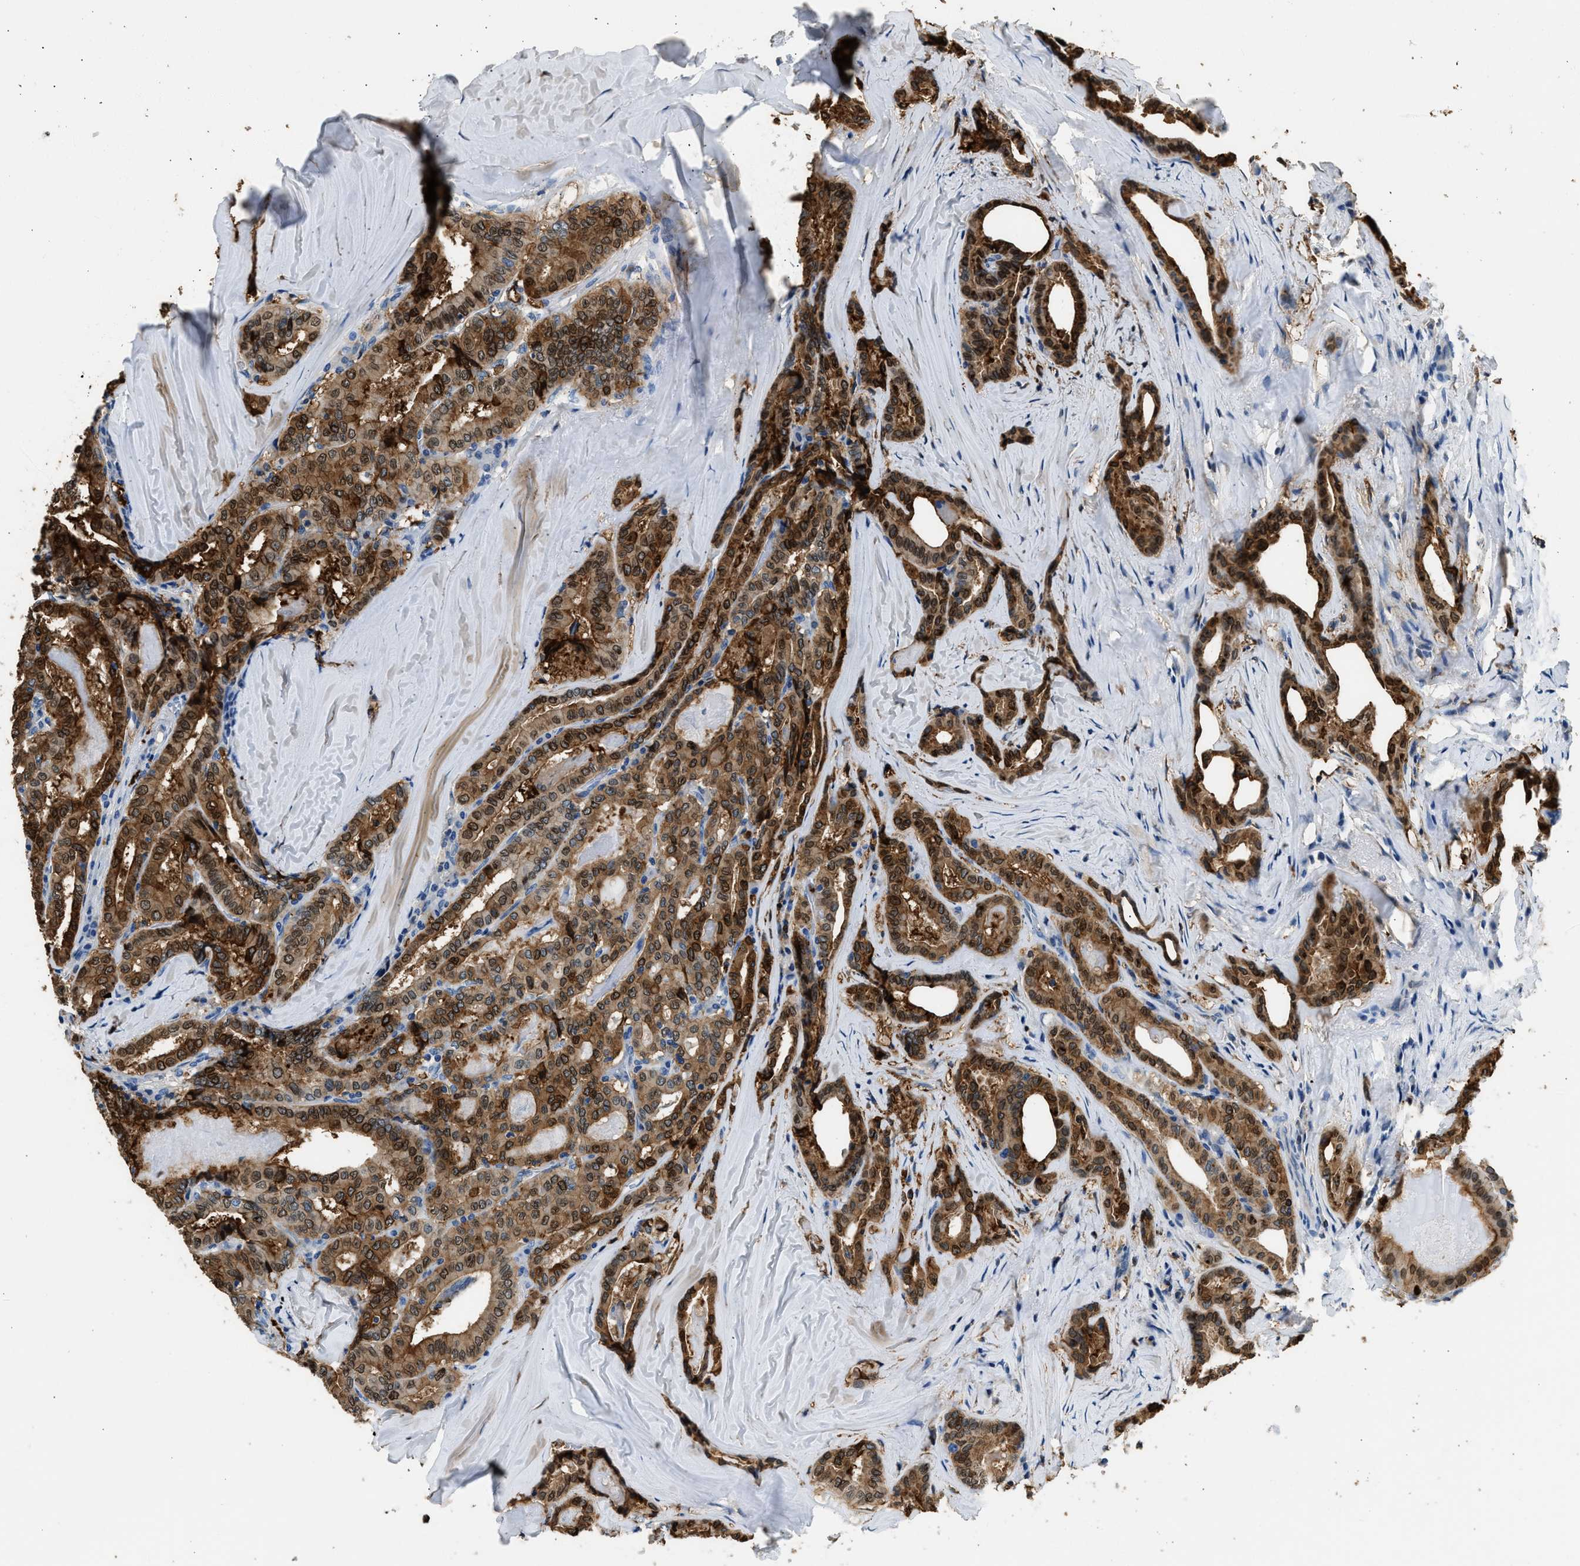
{"staining": {"intensity": "strong", "quantity": ">75%", "location": "cytoplasmic/membranous,nuclear"}, "tissue": "thyroid cancer", "cell_type": "Tumor cells", "image_type": "cancer", "snomed": [{"axis": "morphology", "description": "Papillary adenocarcinoma, NOS"}, {"axis": "topography", "description": "Thyroid gland"}], "caption": "A photomicrograph showing strong cytoplasmic/membranous and nuclear positivity in about >75% of tumor cells in papillary adenocarcinoma (thyroid), as visualized by brown immunohistochemical staining.", "gene": "ANXA3", "patient": {"sex": "female", "age": 42}}